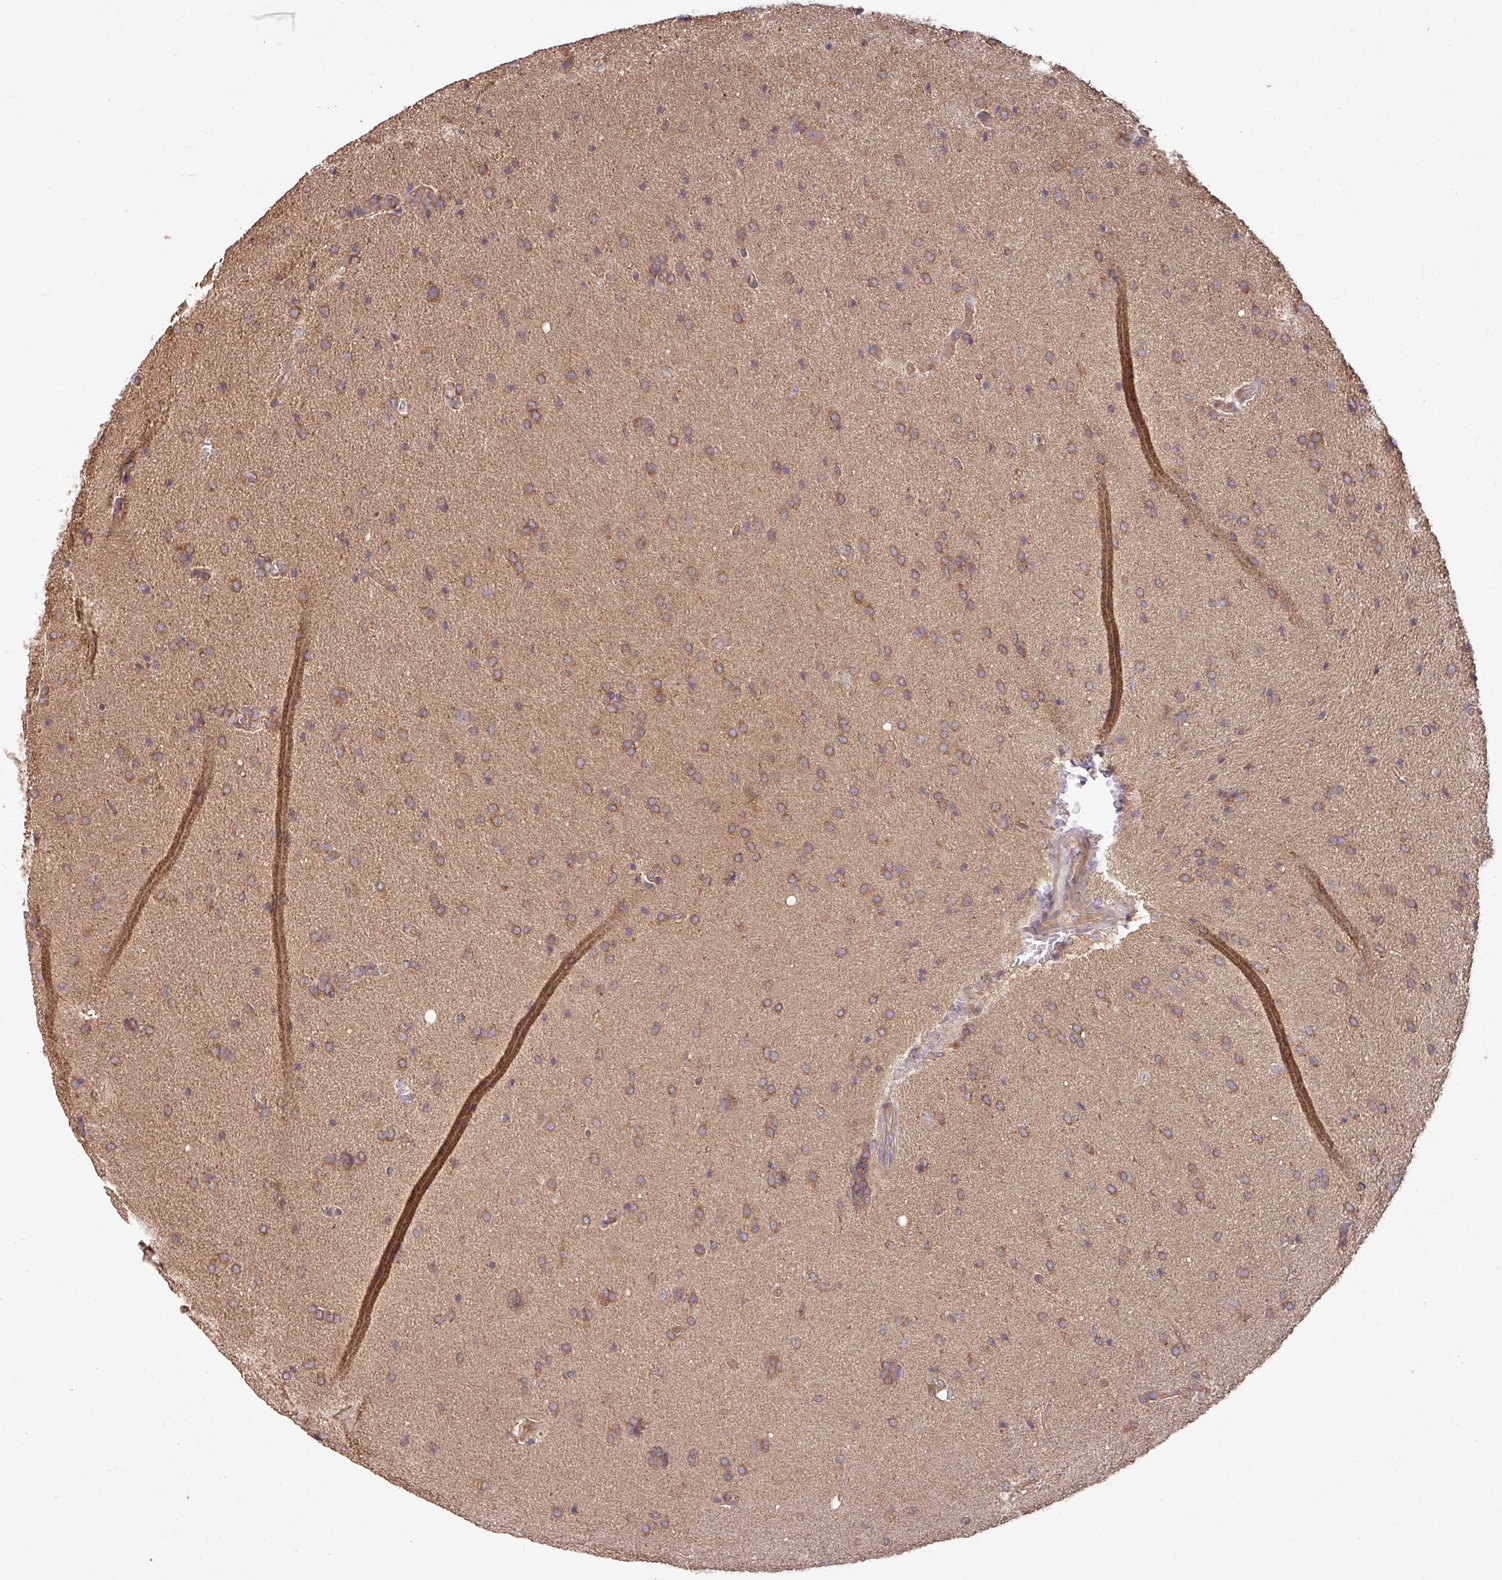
{"staining": {"intensity": "moderate", "quantity": ">75%", "location": "cytoplasmic/membranous"}, "tissue": "glioma", "cell_type": "Tumor cells", "image_type": "cancer", "snomed": [{"axis": "morphology", "description": "Glioma, malignant, High grade"}, {"axis": "topography", "description": "Brain"}], "caption": "Immunohistochemical staining of human malignant glioma (high-grade) displays medium levels of moderate cytoplasmic/membranous protein positivity in about >75% of tumor cells.", "gene": "GSPT1", "patient": {"sex": "male", "age": 56}}